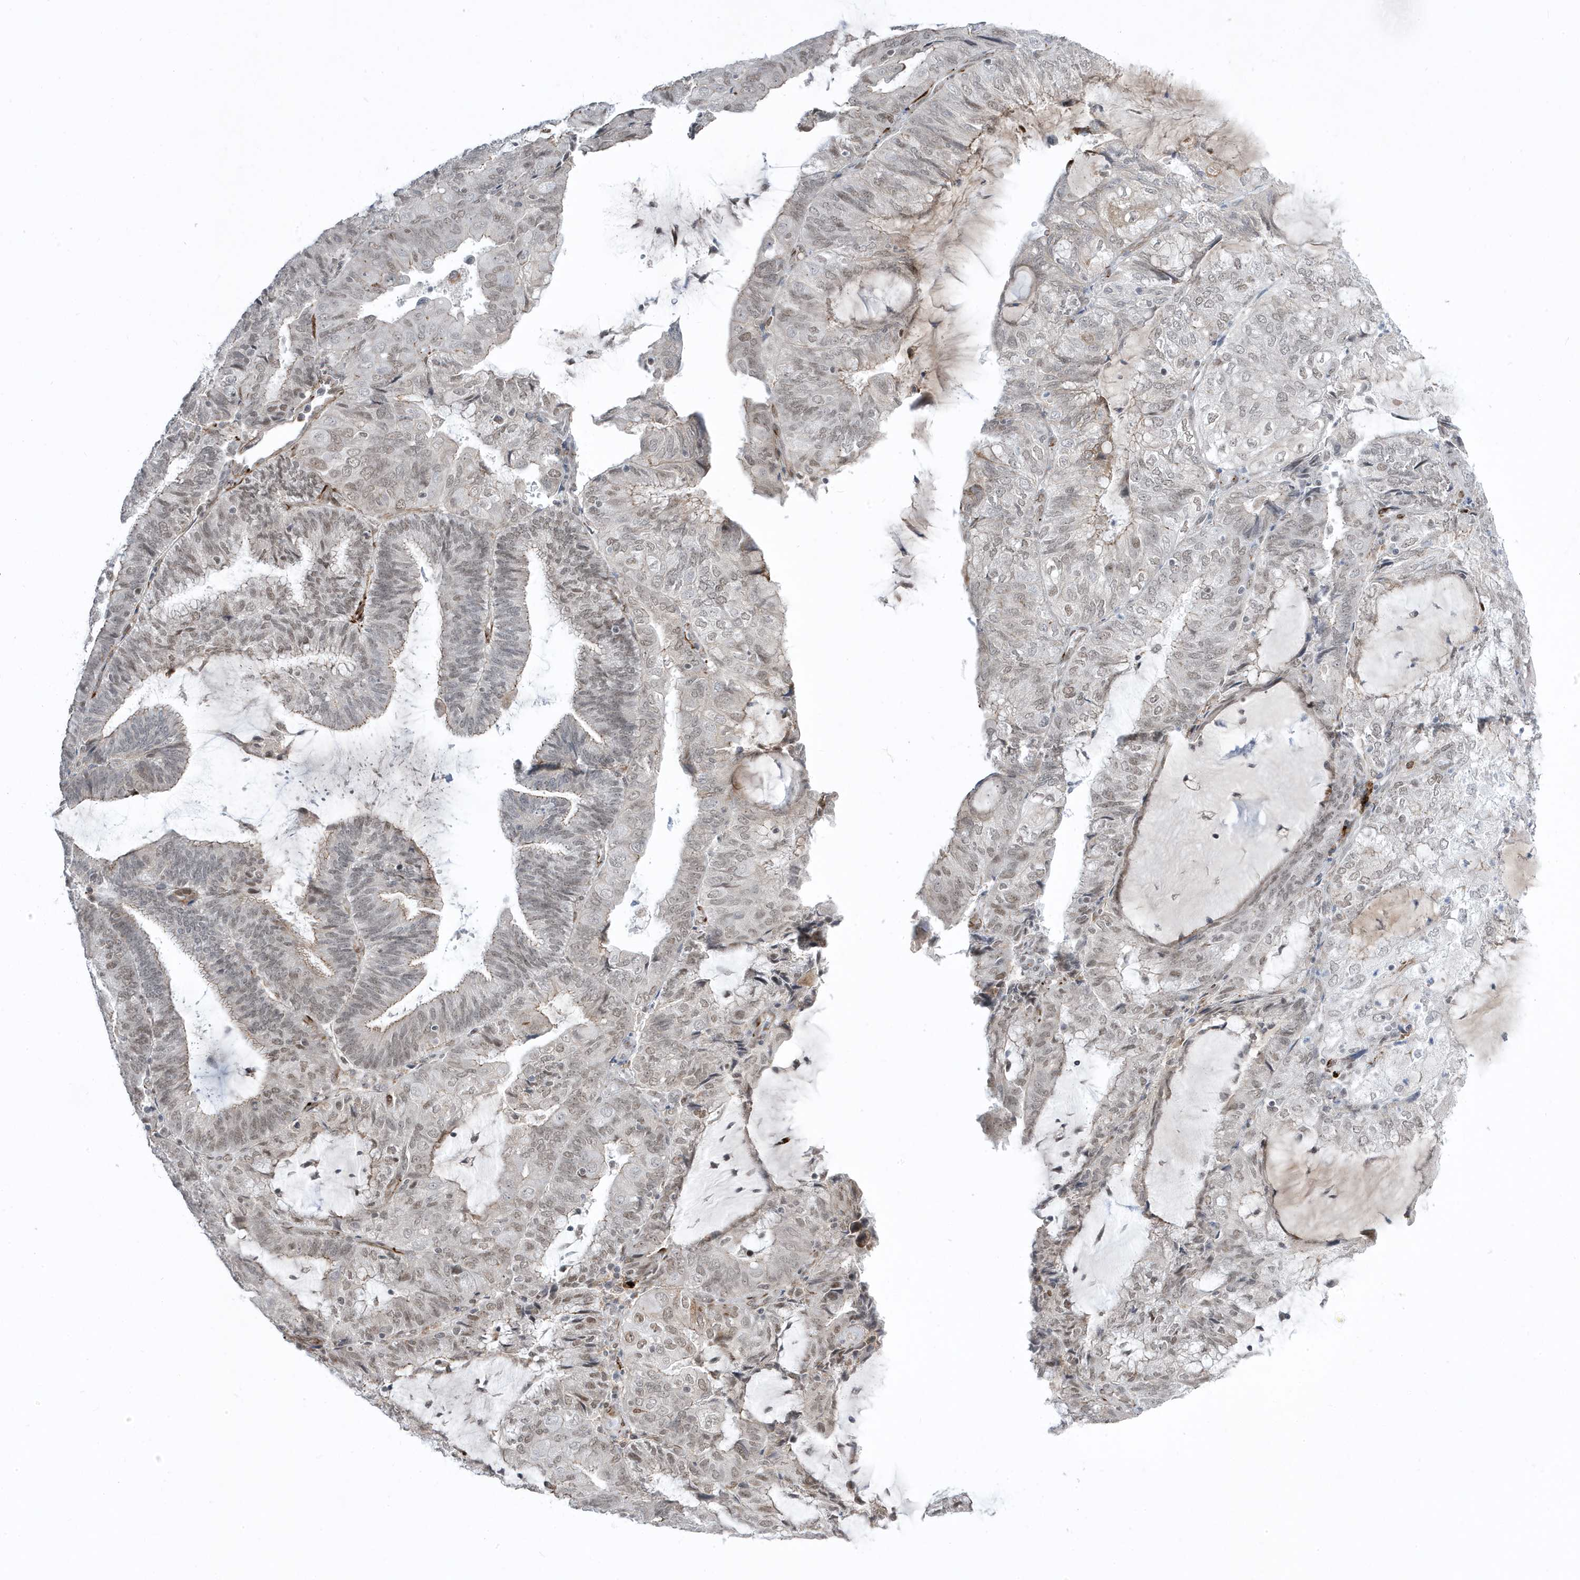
{"staining": {"intensity": "moderate", "quantity": ">75%", "location": "nuclear"}, "tissue": "endometrial cancer", "cell_type": "Tumor cells", "image_type": "cancer", "snomed": [{"axis": "morphology", "description": "Adenocarcinoma, NOS"}, {"axis": "topography", "description": "Endometrium"}], "caption": "Adenocarcinoma (endometrial) was stained to show a protein in brown. There is medium levels of moderate nuclear positivity in approximately >75% of tumor cells.", "gene": "ADAMTSL3", "patient": {"sex": "female", "age": 81}}